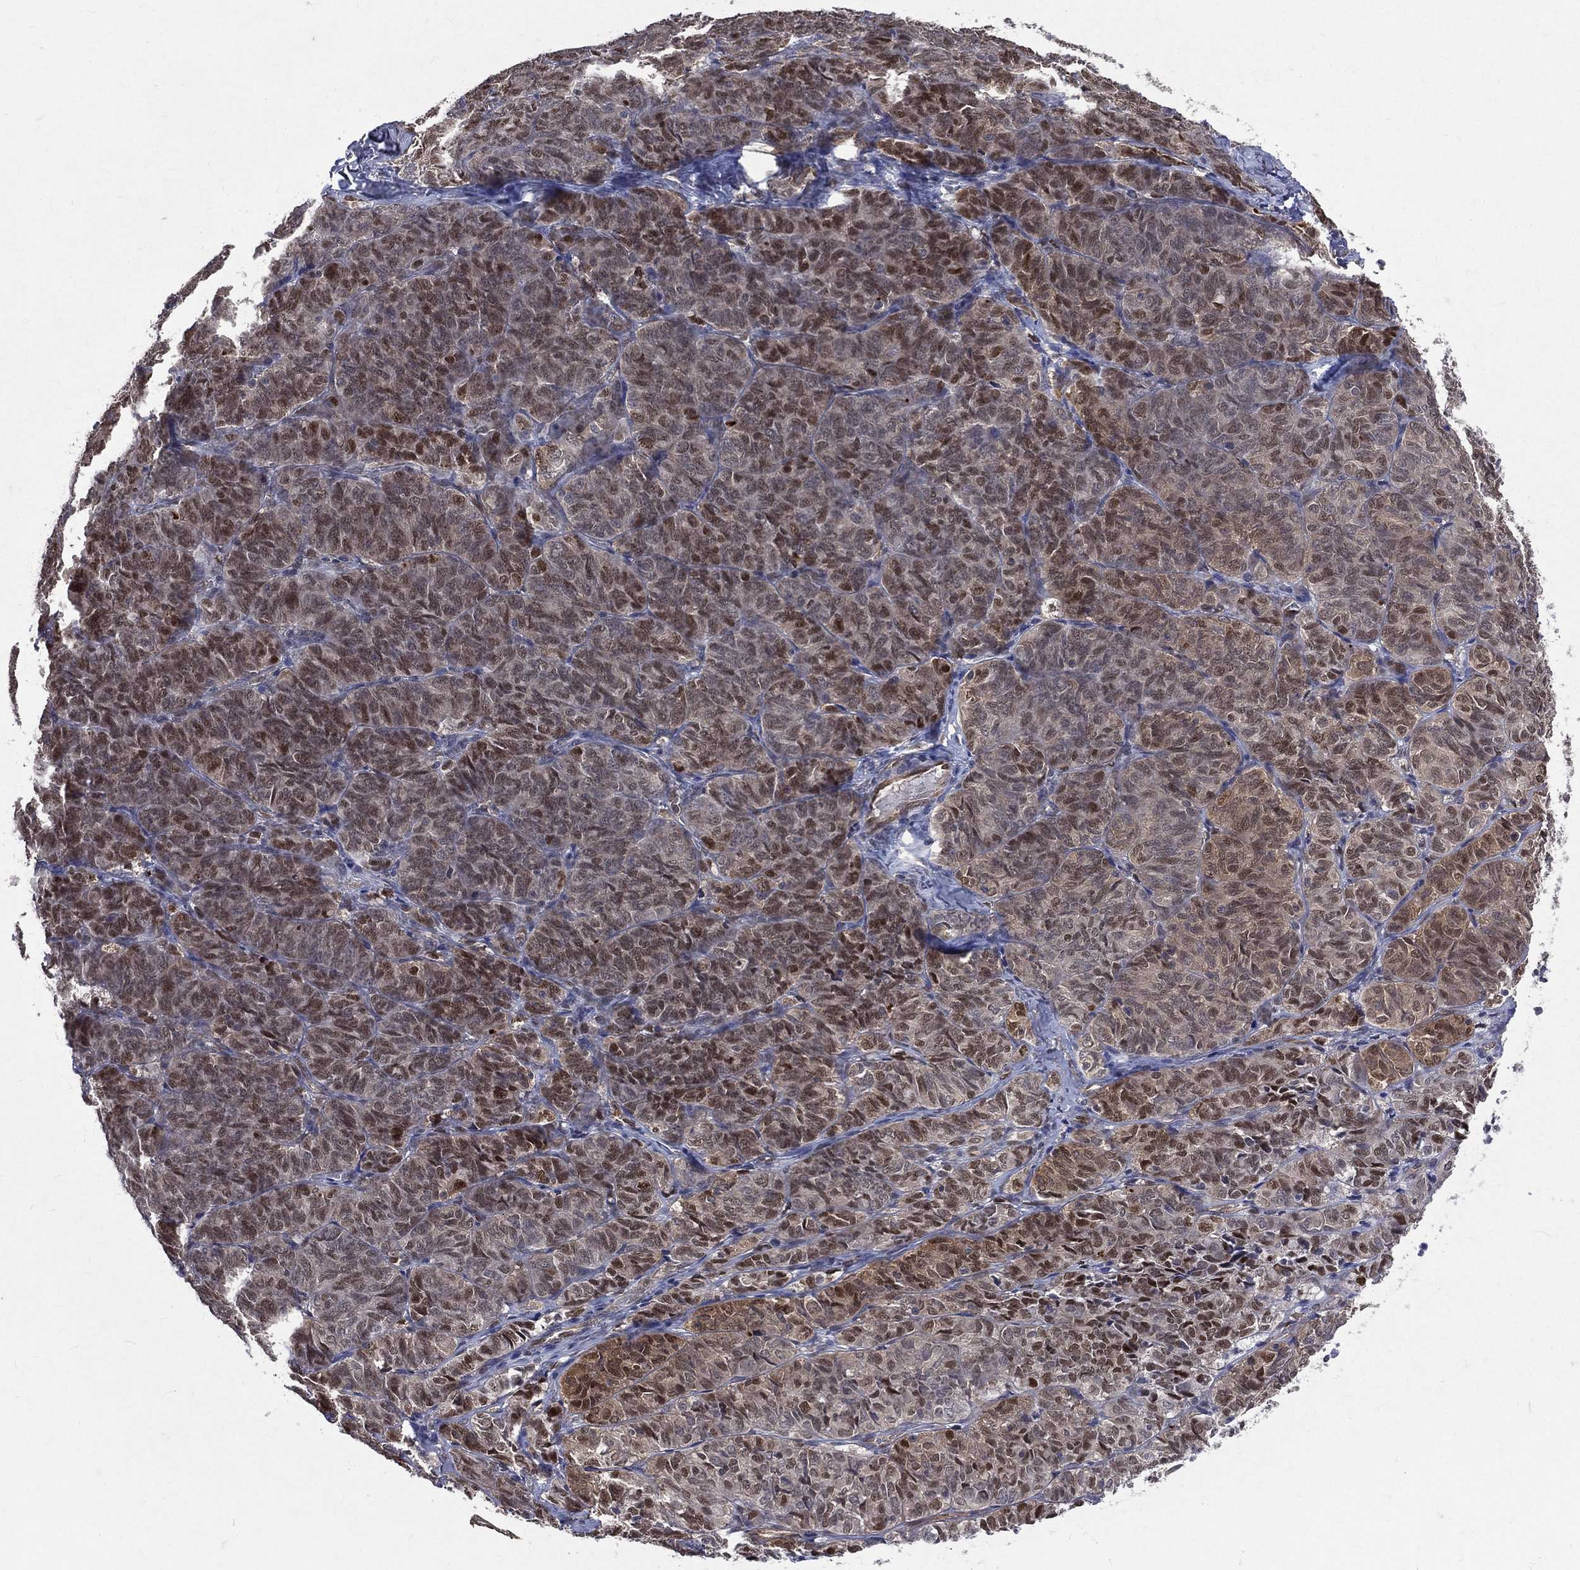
{"staining": {"intensity": "moderate", "quantity": "25%-75%", "location": "nuclear"}, "tissue": "ovarian cancer", "cell_type": "Tumor cells", "image_type": "cancer", "snomed": [{"axis": "morphology", "description": "Carcinoma, endometroid"}, {"axis": "topography", "description": "Ovary"}], "caption": "An image showing moderate nuclear positivity in approximately 25%-75% of tumor cells in ovarian cancer (endometroid carcinoma), as visualized by brown immunohistochemical staining.", "gene": "GMPR2", "patient": {"sex": "female", "age": 80}}